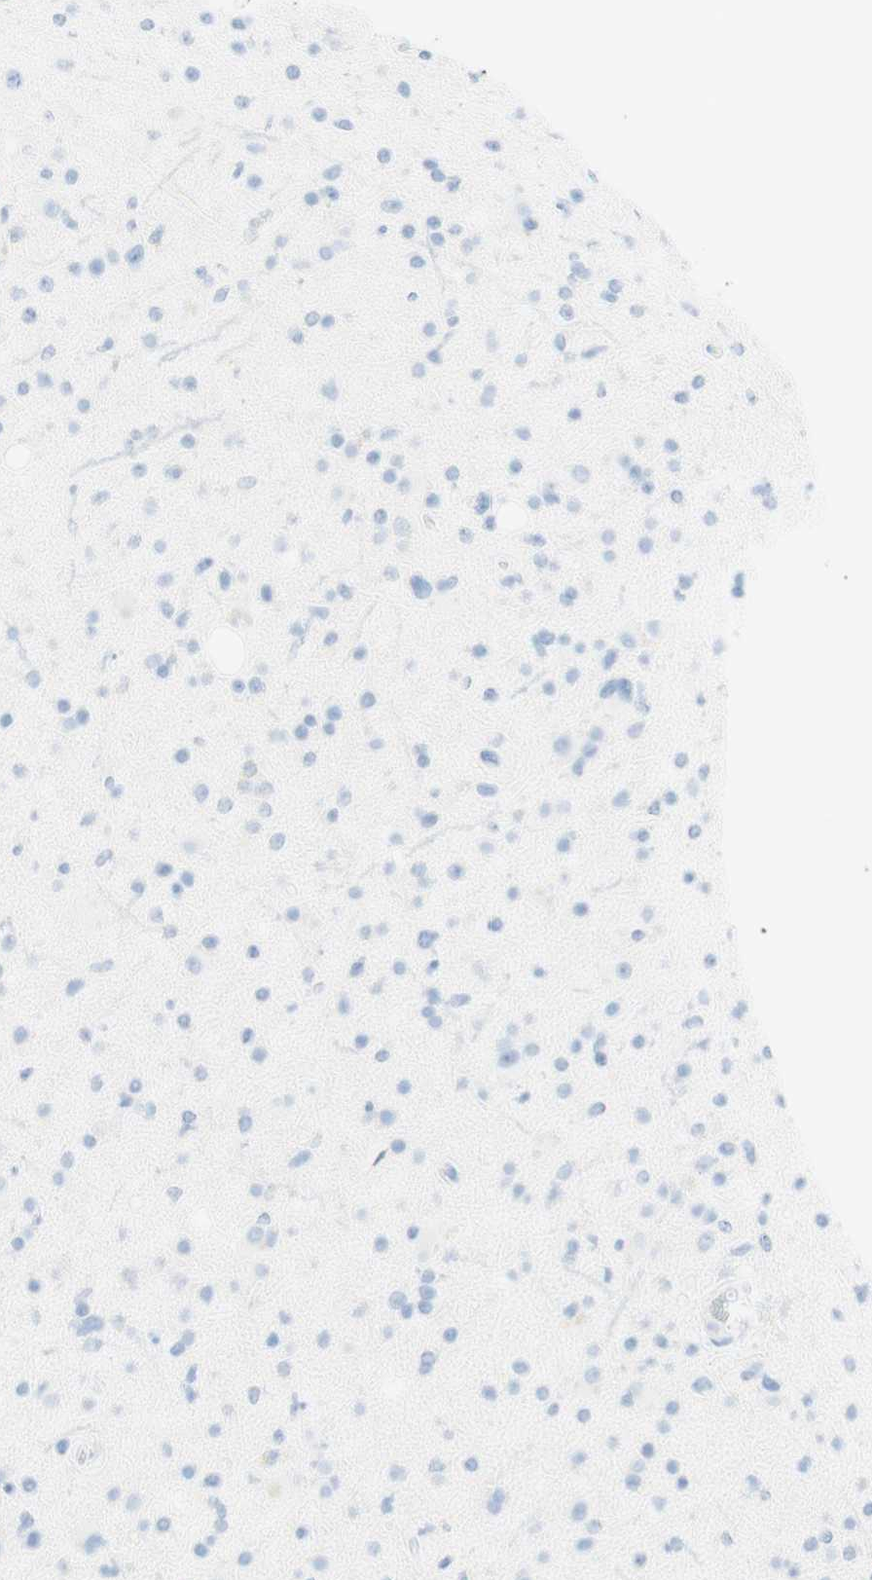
{"staining": {"intensity": "negative", "quantity": "none", "location": "none"}, "tissue": "glioma", "cell_type": "Tumor cells", "image_type": "cancer", "snomed": [{"axis": "morphology", "description": "Glioma, malignant, High grade"}, {"axis": "topography", "description": "Brain"}], "caption": "Immunohistochemistry photomicrograph of neoplastic tissue: high-grade glioma (malignant) stained with DAB demonstrates no significant protein expression in tumor cells.", "gene": "TPO", "patient": {"sex": "male", "age": 33}}